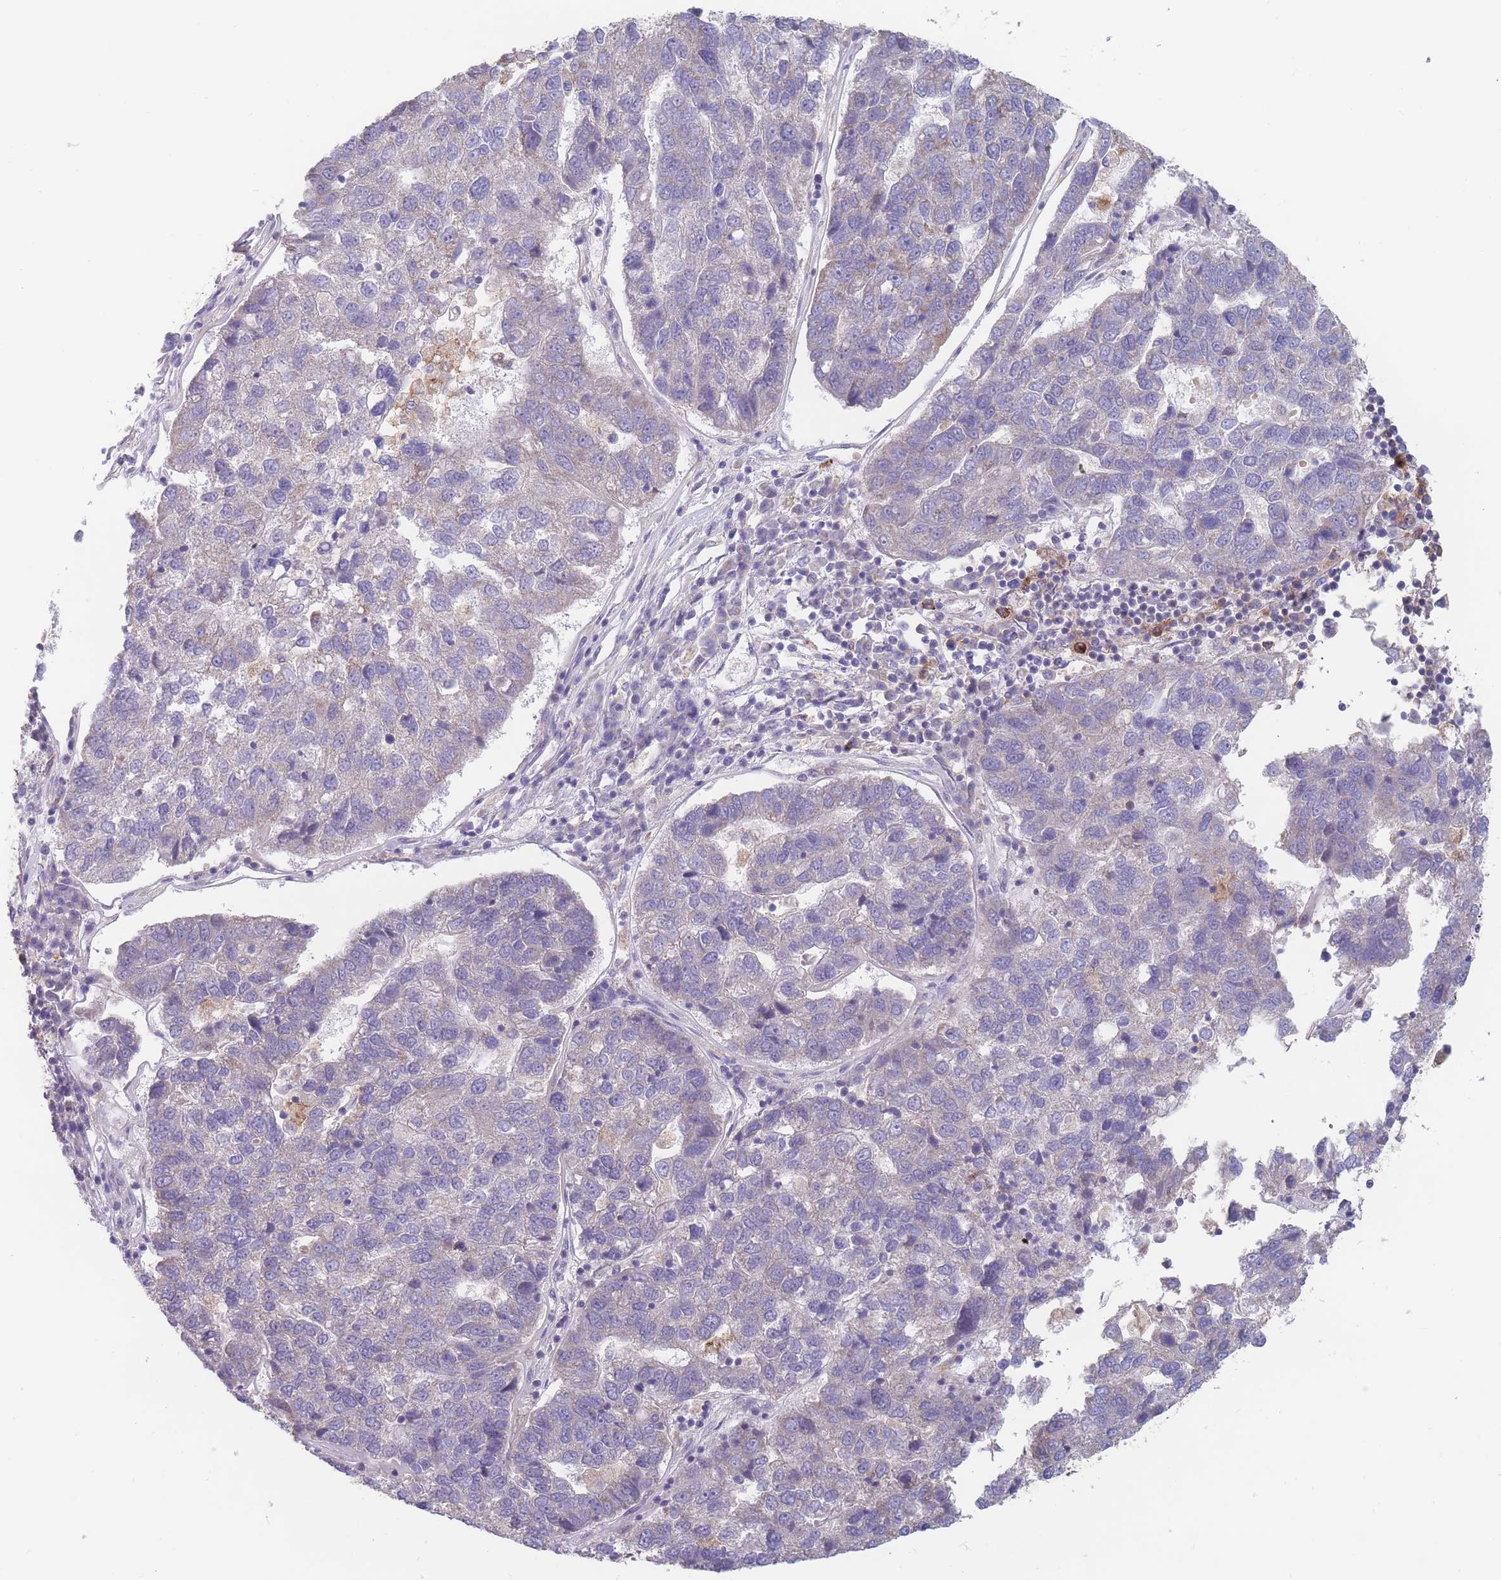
{"staining": {"intensity": "weak", "quantity": "<25%", "location": "cytoplasmic/membranous"}, "tissue": "pancreatic cancer", "cell_type": "Tumor cells", "image_type": "cancer", "snomed": [{"axis": "morphology", "description": "Adenocarcinoma, NOS"}, {"axis": "topography", "description": "Pancreas"}], "caption": "This is a micrograph of IHC staining of pancreatic adenocarcinoma, which shows no expression in tumor cells.", "gene": "PEX7", "patient": {"sex": "female", "age": 61}}